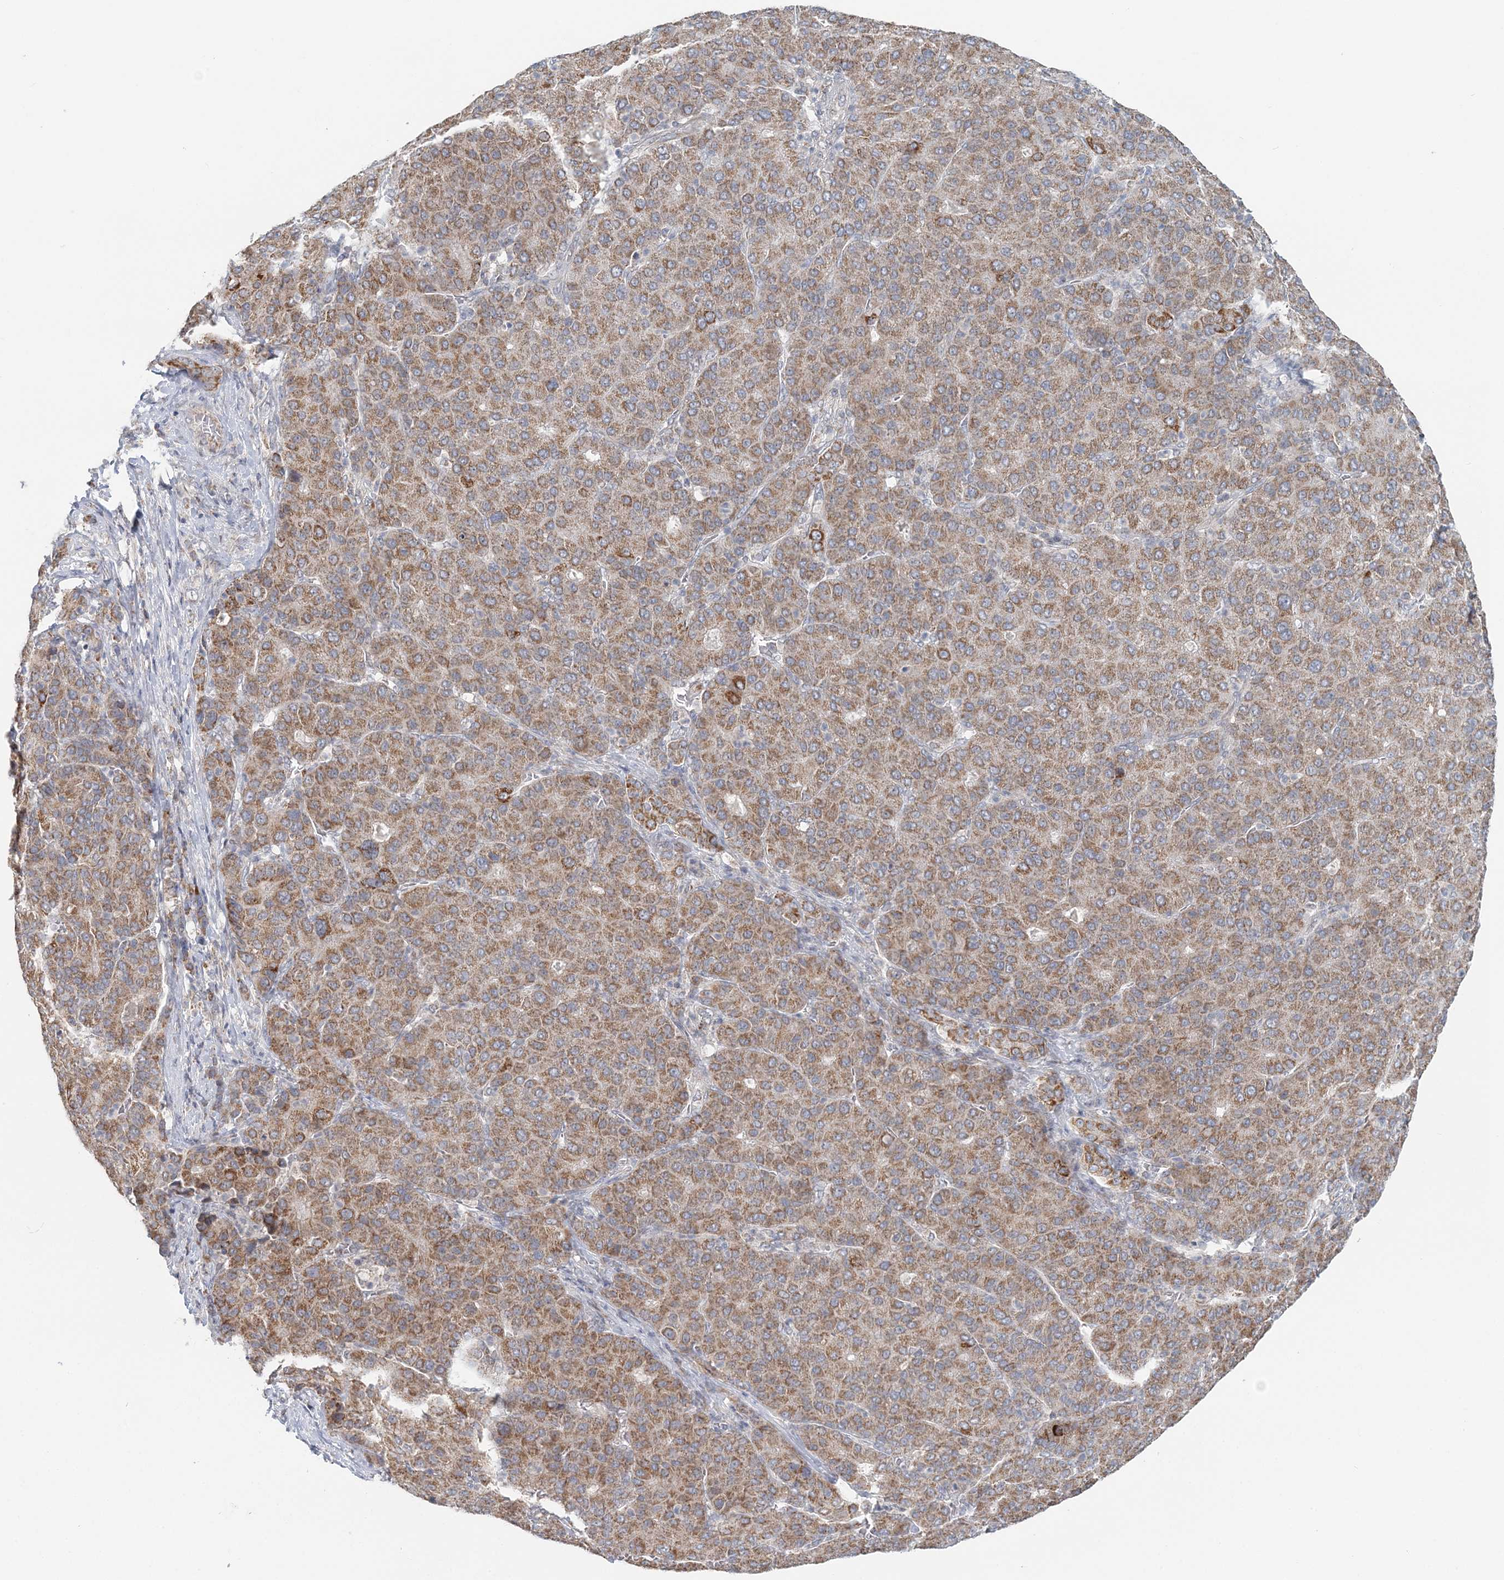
{"staining": {"intensity": "moderate", "quantity": ">75%", "location": "cytoplasmic/membranous"}, "tissue": "liver cancer", "cell_type": "Tumor cells", "image_type": "cancer", "snomed": [{"axis": "morphology", "description": "Carcinoma, Hepatocellular, NOS"}, {"axis": "topography", "description": "Liver"}], "caption": "Immunohistochemistry micrograph of human liver cancer (hepatocellular carcinoma) stained for a protein (brown), which shows medium levels of moderate cytoplasmic/membranous expression in about >75% of tumor cells.", "gene": "RNF150", "patient": {"sex": "male", "age": 65}}